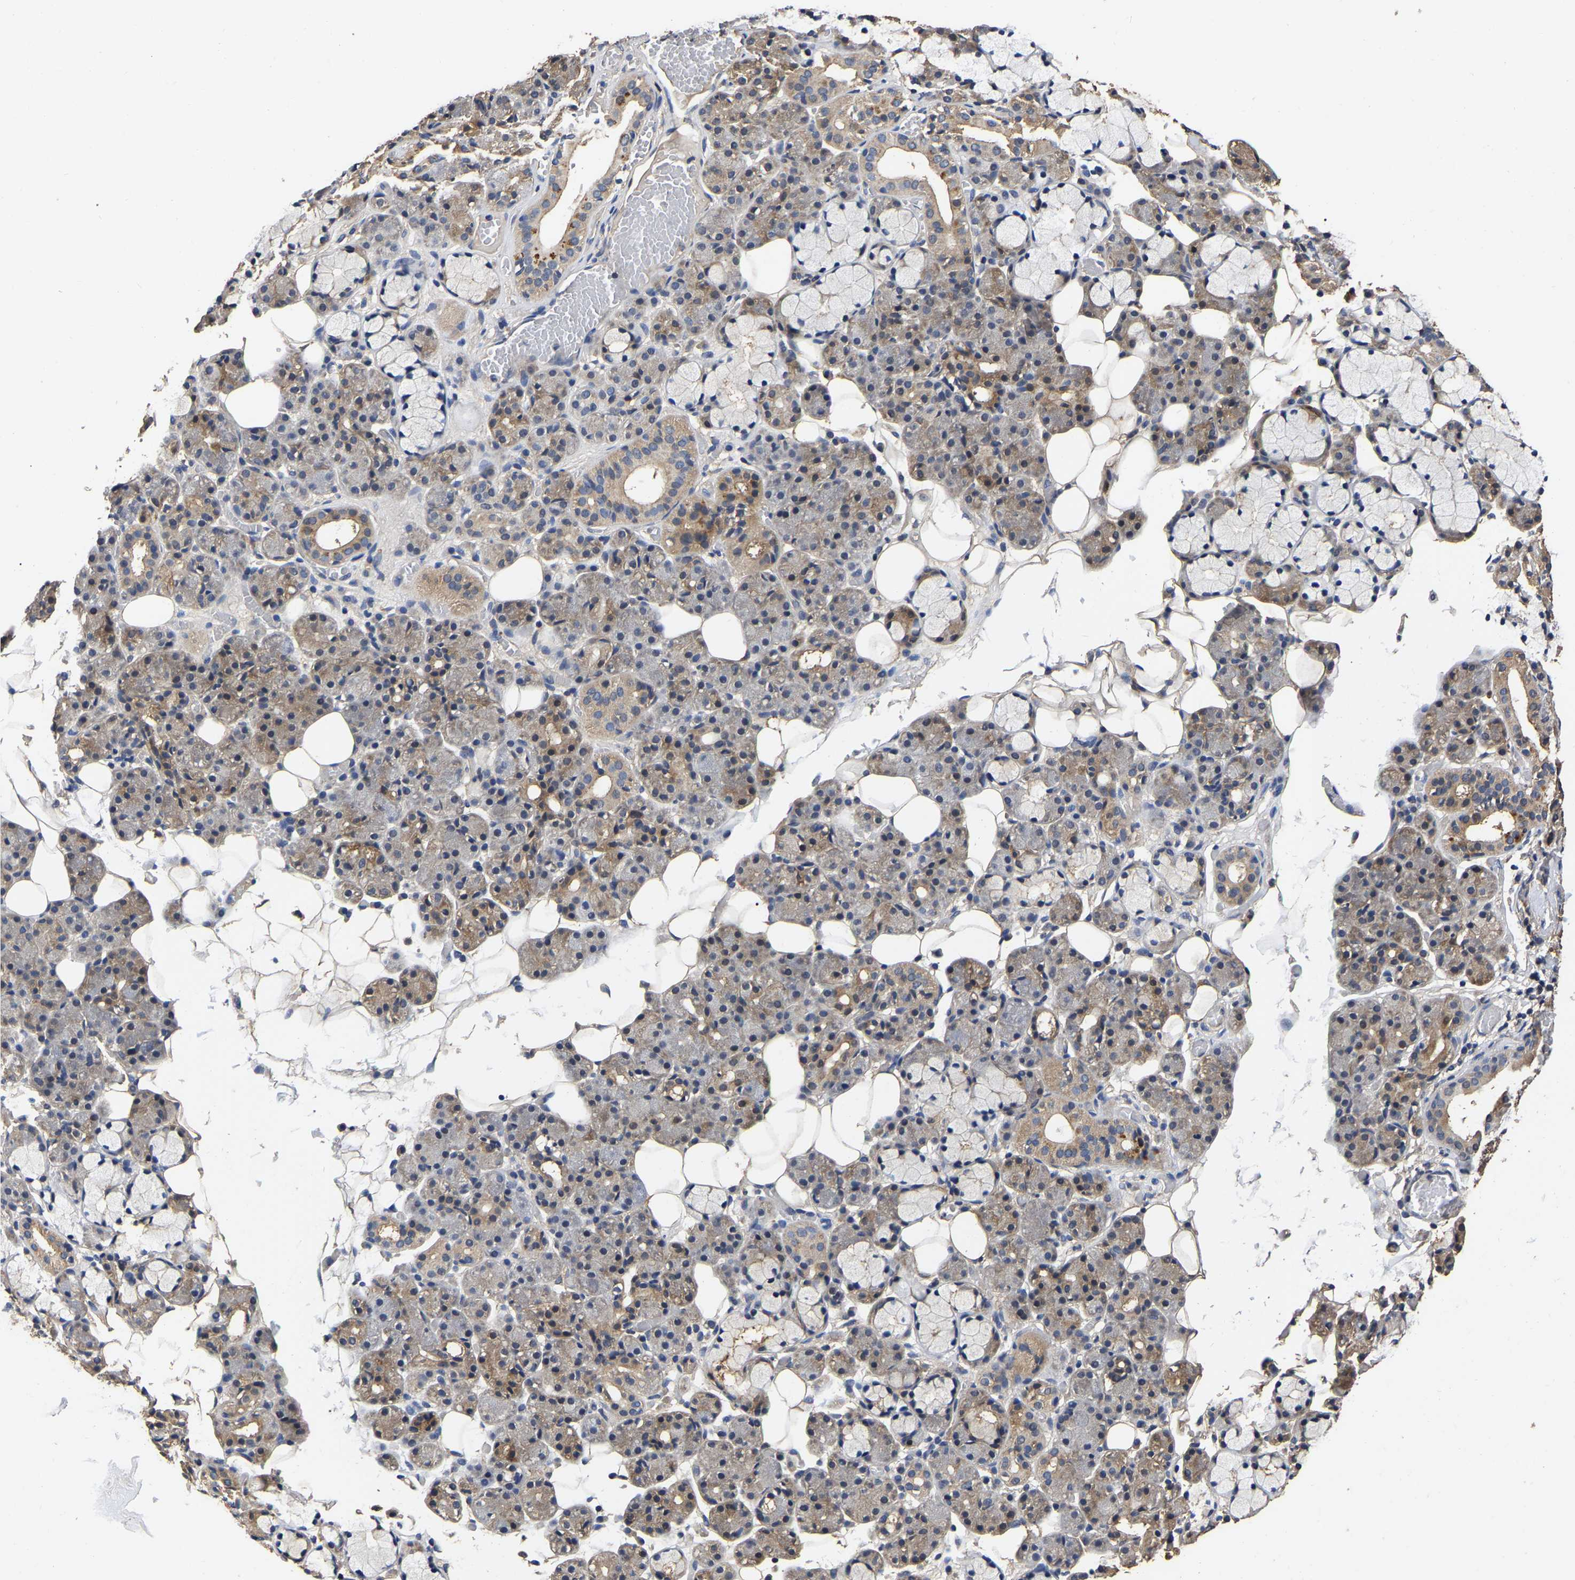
{"staining": {"intensity": "moderate", "quantity": "25%-75%", "location": "cytoplasmic/membranous"}, "tissue": "salivary gland", "cell_type": "Glandular cells", "image_type": "normal", "snomed": [{"axis": "morphology", "description": "Normal tissue, NOS"}, {"axis": "topography", "description": "Salivary gland"}], "caption": "Immunohistochemical staining of unremarkable salivary gland exhibits 25%-75% levels of moderate cytoplasmic/membranous protein staining in about 25%-75% of glandular cells. (brown staining indicates protein expression, while blue staining denotes nuclei).", "gene": "STK32C", "patient": {"sex": "male", "age": 63}}